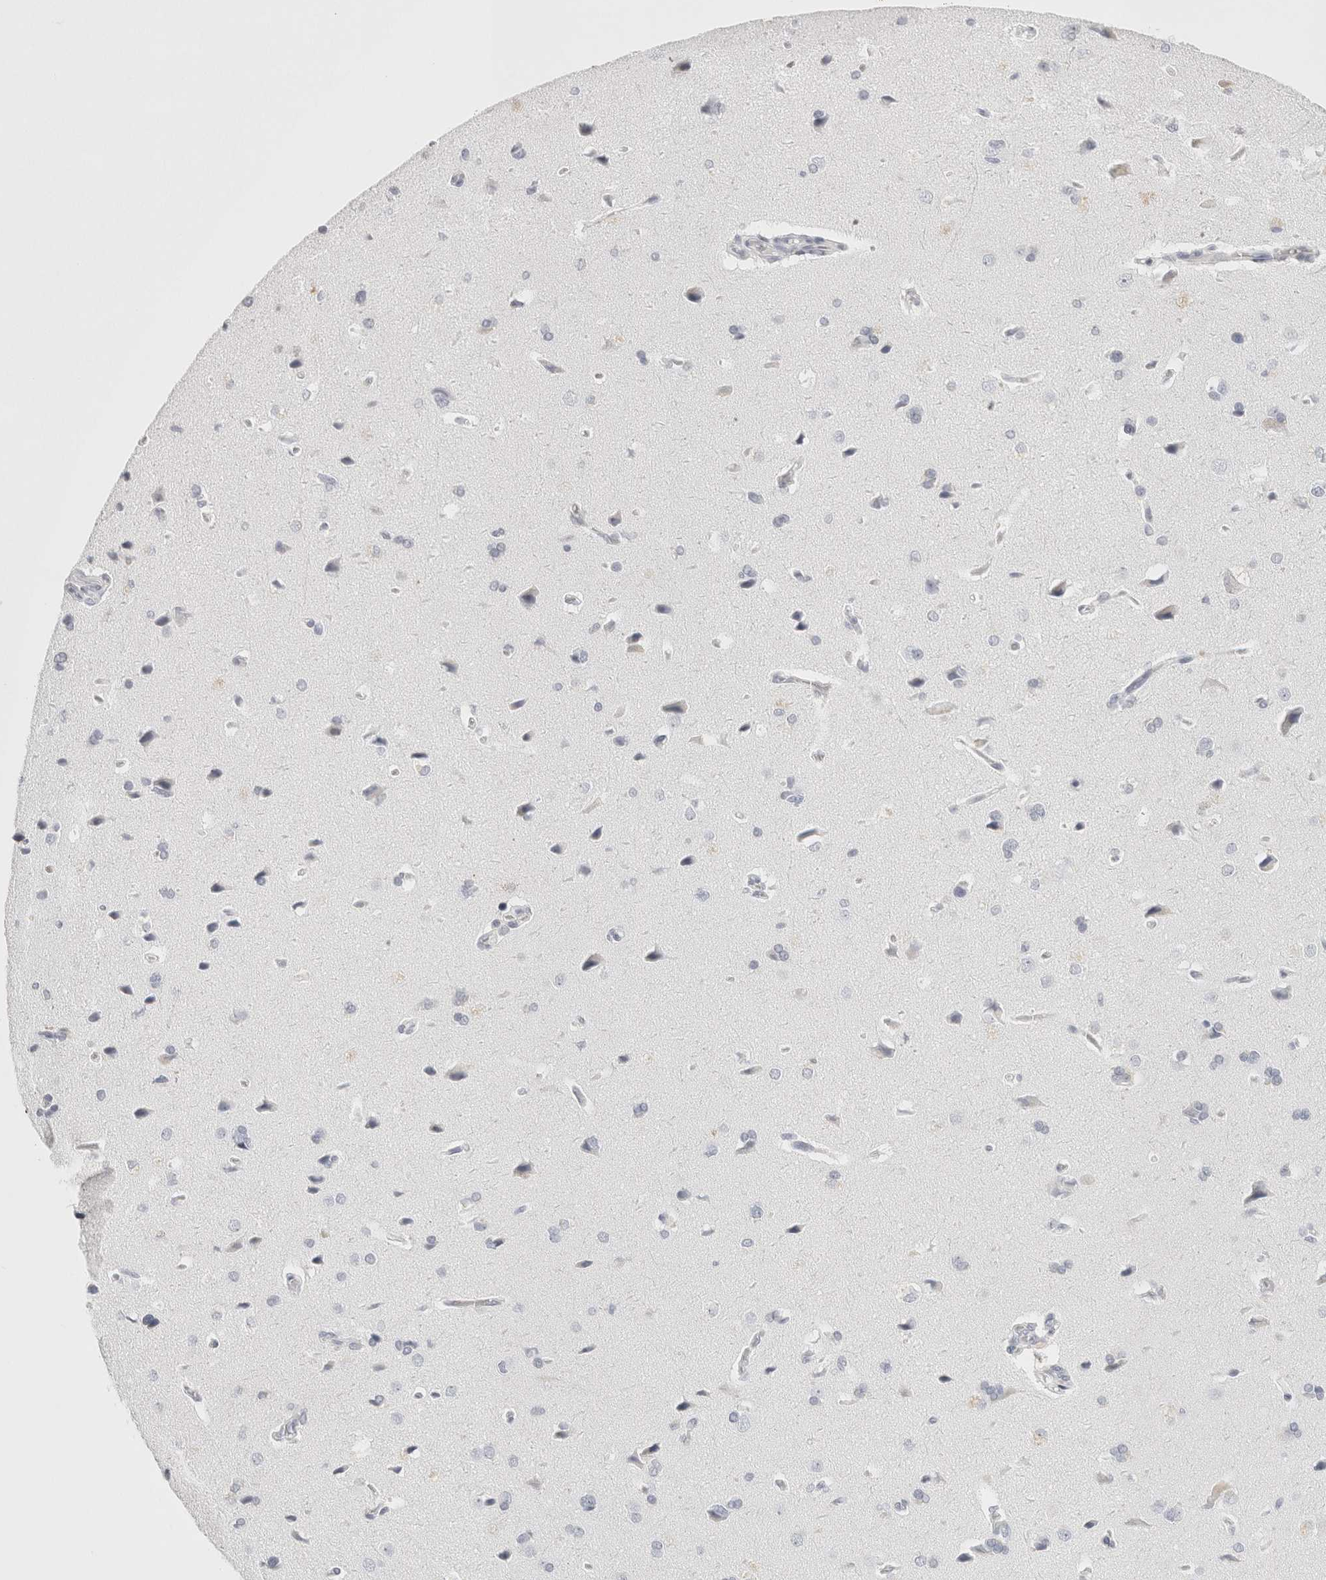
{"staining": {"intensity": "negative", "quantity": "none", "location": "none"}, "tissue": "cerebral cortex", "cell_type": "Endothelial cells", "image_type": "normal", "snomed": [{"axis": "morphology", "description": "Normal tissue, NOS"}, {"axis": "topography", "description": "Cerebral cortex"}], "caption": "Immunohistochemical staining of normal cerebral cortex exhibits no significant staining in endothelial cells. (Brightfield microscopy of DAB immunohistochemistry (IHC) at high magnification).", "gene": "GARIN1A", "patient": {"sex": "male", "age": 62}}